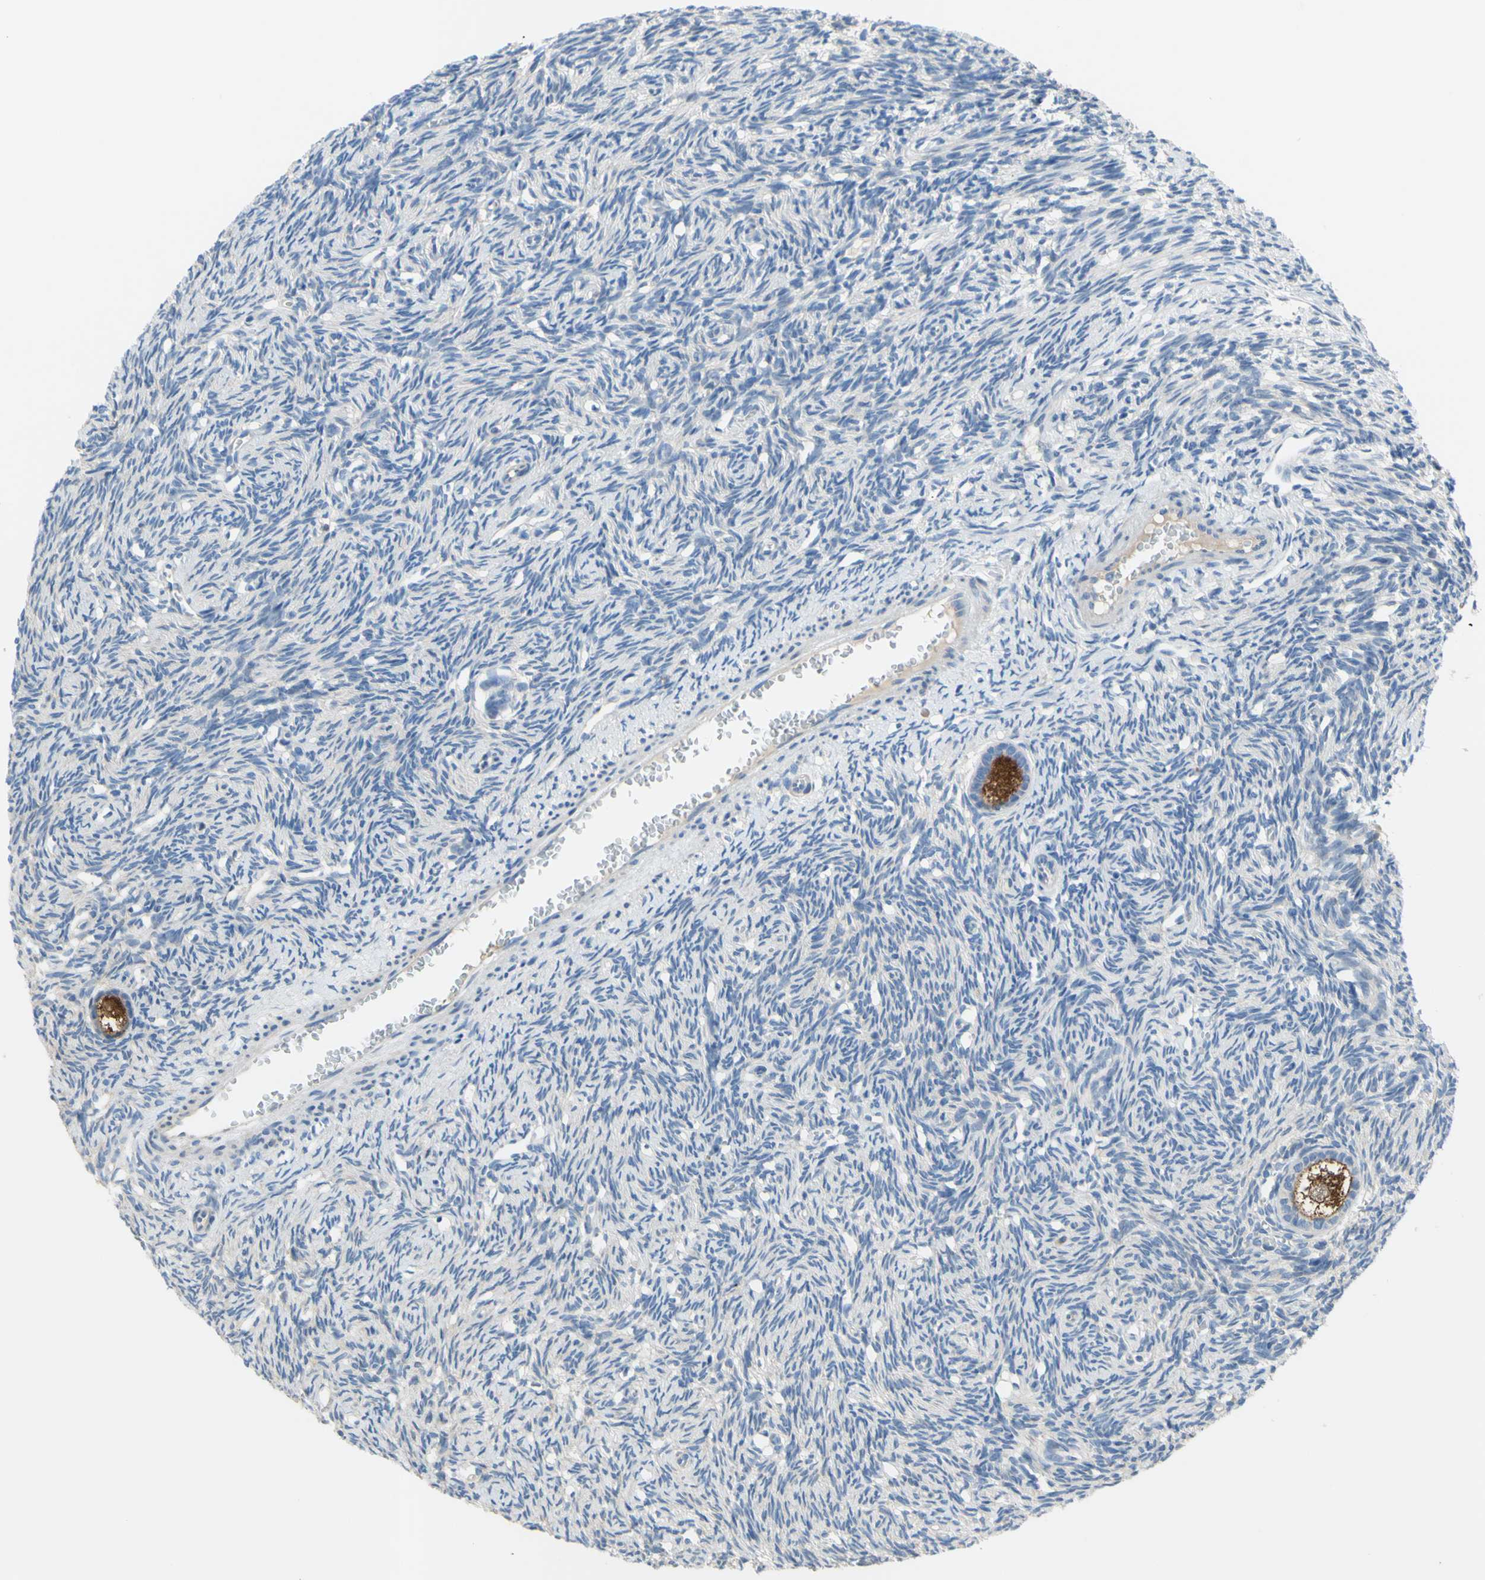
{"staining": {"intensity": "strong", "quantity": ">75%", "location": "cytoplasmic/membranous"}, "tissue": "ovary", "cell_type": "Follicle cells", "image_type": "normal", "snomed": [{"axis": "morphology", "description": "Normal tissue, NOS"}, {"axis": "topography", "description": "Ovary"}], "caption": "Protein expression analysis of benign ovary shows strong cytoplasmic/membranous expression in approximately >75% of follicle cells.", "gene": "TMEM59L", "patient": {"sex": "female", "age": 33}}